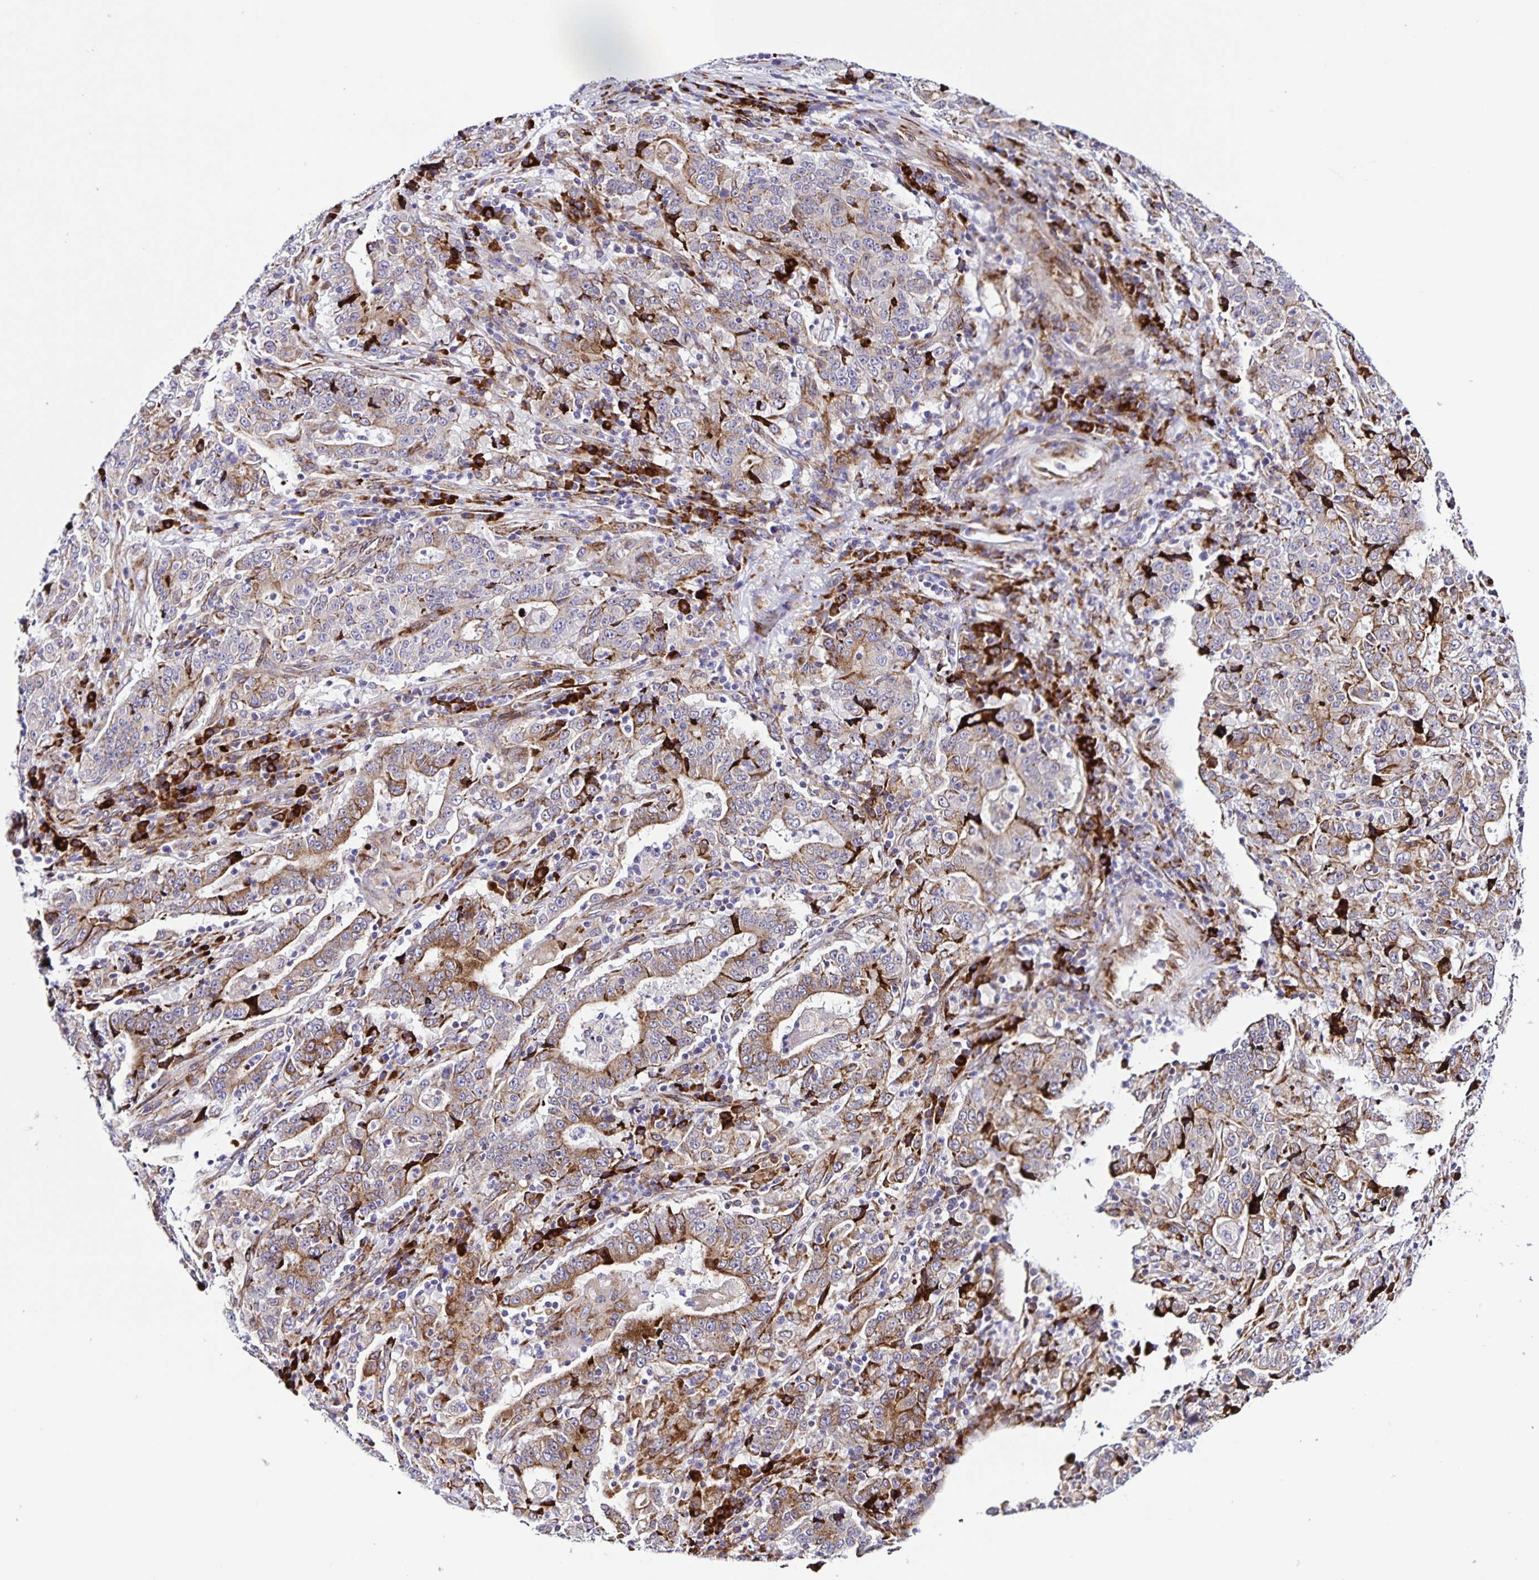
{"staining": {"intensity": "moderate", "quantity": "25%-75%", "location": "cytoplasmic/membranous"}, "tissue": "stomach cancer", "cell_type": "Tumor cells", "image_type": "cancer", "snomed": [{"axis": "morphology", "description": "Normal tissue, NOS"}, {"axis": "morphology", "description": "Adenocarcinoma, NOS"}, {"axis": "topography", "description": "Stomach, upper"}, {"axis": "topography", "description": "Stomach"}], "caption": "DAB immunohistochemical staining of stomach adenocarcinoma reveals moderate cytoplasmic/membranous protein positivity in about 25%-75% of tumor cells.", "gene": "OSBPL5", "patient": {"sex": "male", "age": 59}}